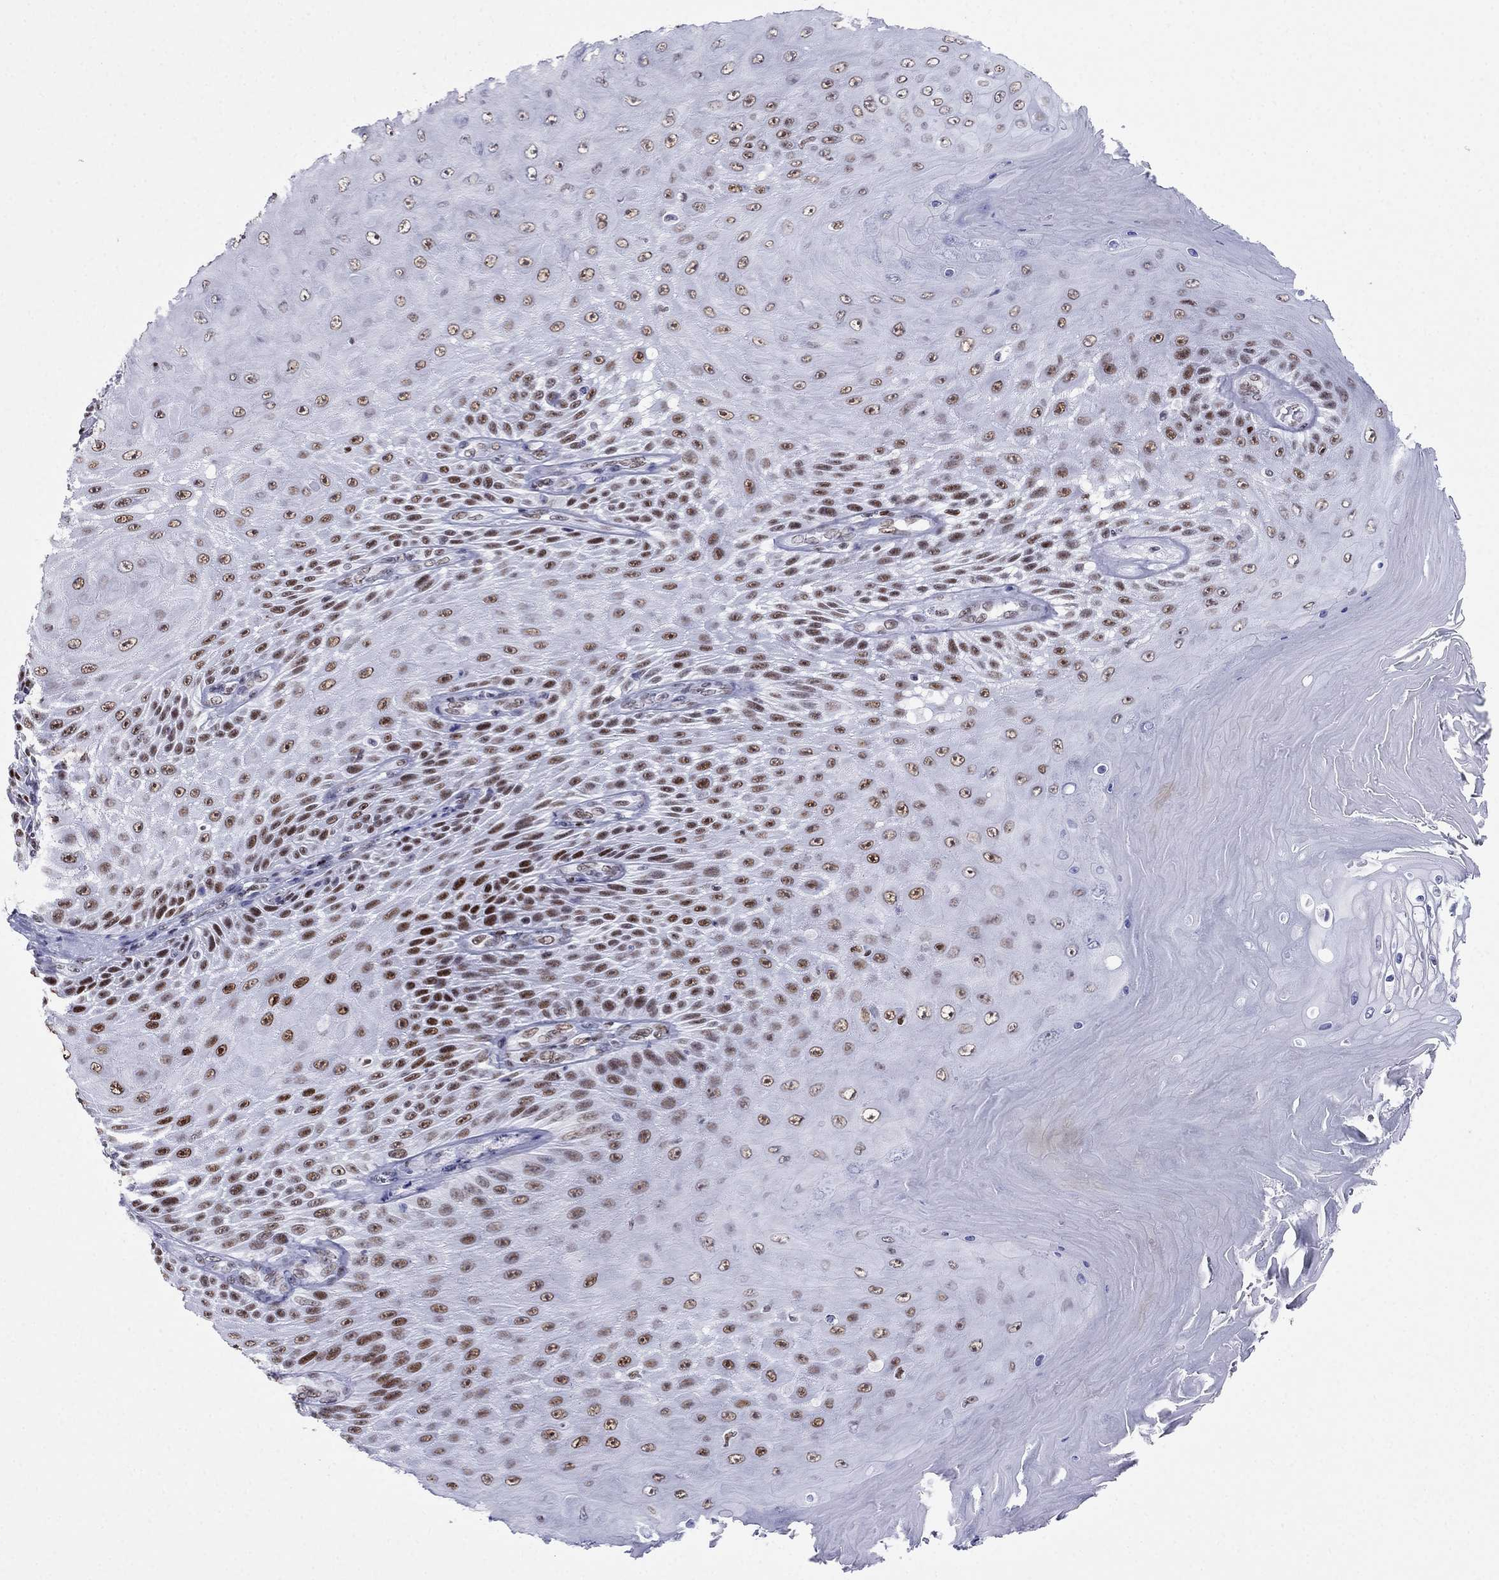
{"staining": {"intensity": "strong", "quantity": ">75%", "location": "nuclear"}, "tissue": "skin cancer", "cell_type": "Tumor cells", "image_type": "cancer", "snomed": [{"axis": "morphology", "description": "Squamous cell carcinoma, NOS"}, {"axis": "topography", "description": "Skin"}], "caption": "An IHC image of tumor tissue is shown. Protein staining in brown shows strong nuclear positivity in skin cancer within tumor cells.", "gene": "PPM1G", "patient": {"sex": "male", "age": 62}}